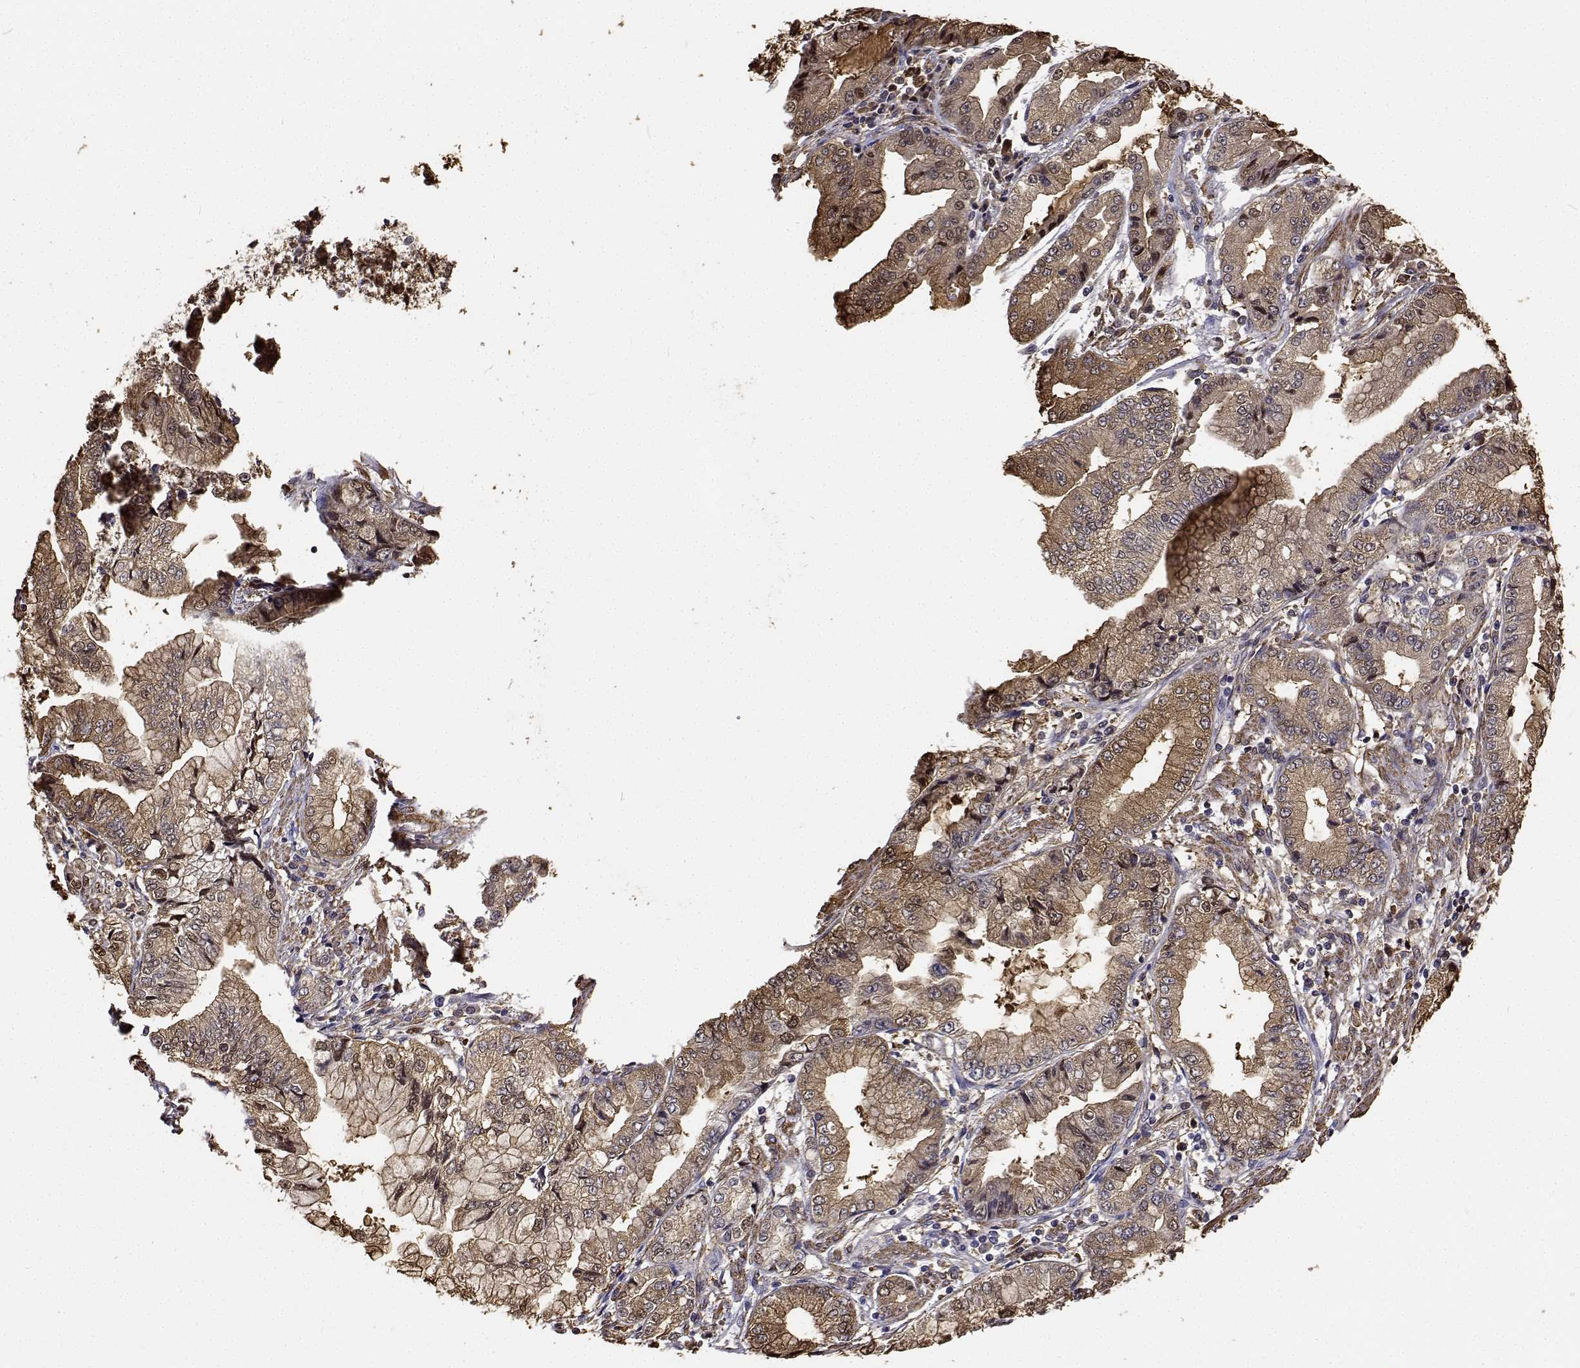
{"staining": {"intensity": "moderate", "quantity": ">75%", "location": "cytoplasmic/membranous"}, "tissue": "stomach cancer", "cell_type": "Tumor cells", "image_type": "cancer", "snomed": [{"axis": "morphology", "description": "Adenocarcinoma, NOS"}, {"axis": "topography", "description": "Stomach, upper"}], "caption": "Immunohistochemistry (IHC) micrograph of human stomach cancer stained for a protein (brown), which demonstrates medium levels of moderate cytoplasmic/membranous positivity in approximately >75% of tumor cells.", "gene": "PCID2", "patient": {"sex": "female", "age": 74}}